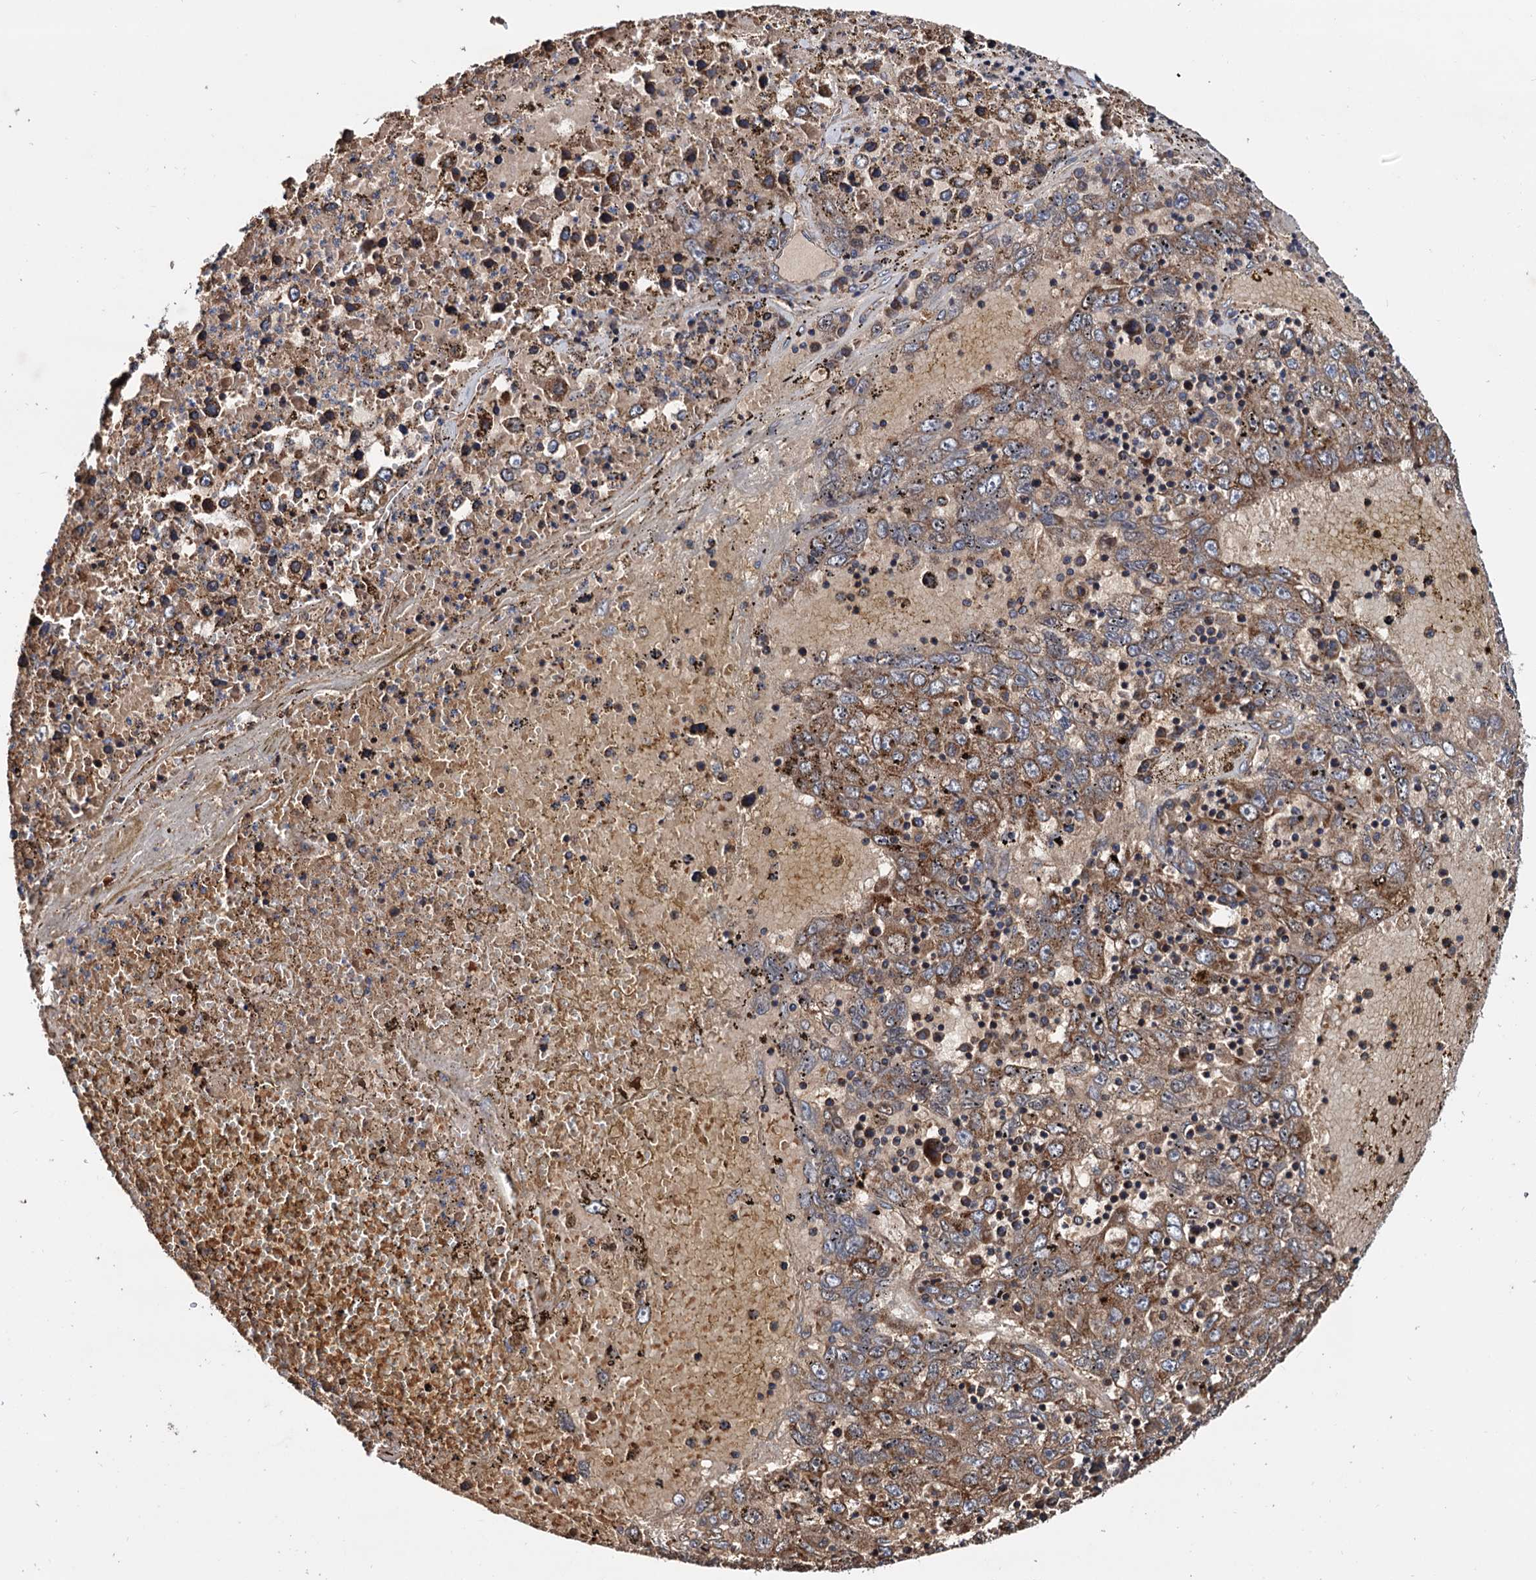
{"staining": {"intensity": "moderate", "quantity": ">75%", "location": "cytoplasmic/membranous"}, "tissue": "liver cancer", "cell_type": "Tumor cells", "image_type": "cancer", "snomed": [{"axis": "morphology", "description": "Carcinoma, Hepatocellular, NOS"}, {"axis": "topography", "description": "Liver"}], "caption": "Human liver cancer (hepatocellular carcinoma) stained with a protein marker reveals moderate staining in tumor cells.", "gene": "MRPL42", "patient": {"sex": "male", "age": 49}}